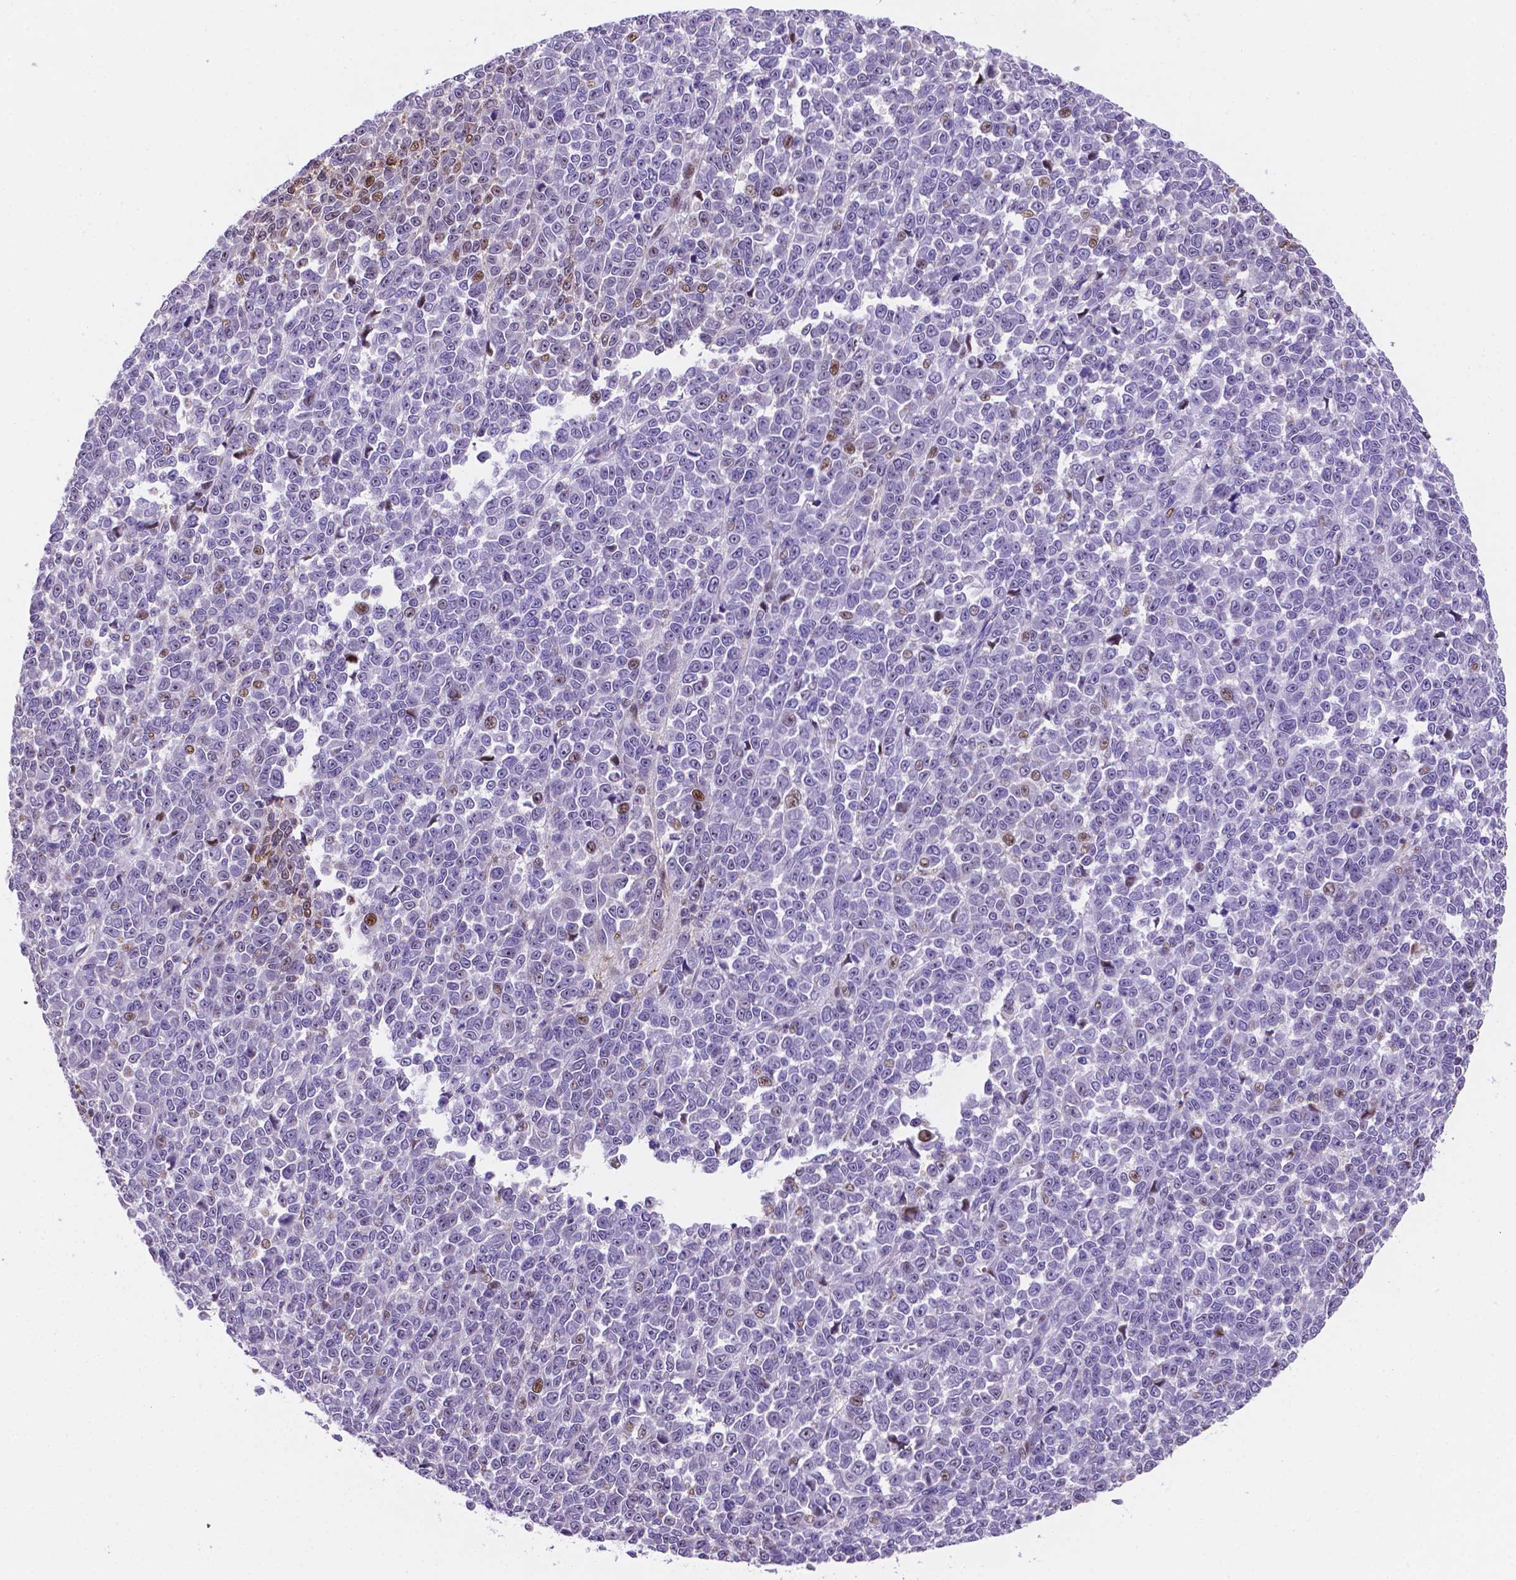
{"staining": {"intensity": "moderate", "quantity": "<25%", "location": "nuclear"}, "tissue": "melanoma", "cell_type": "Tumor cells", "image_type": "cancer", "snomed": [{"axis": "morphology", "description": "Malignant melanoma, NOS"}, {"axis": "topography", "description": "Skin"}], "caption": "Immunohistochemical staining of human melanoma displays low levels of moderate nuclear positivity in about <25% of tumor cells. The staining is performed using DAB (3,3'-diaminobenzidine) brown chromogen to label protein expression. The nuclei are counter-stained blue using hematoxylin.", "gene": "TM4SF20", "patient": {"sex": "female", "age": 95}}